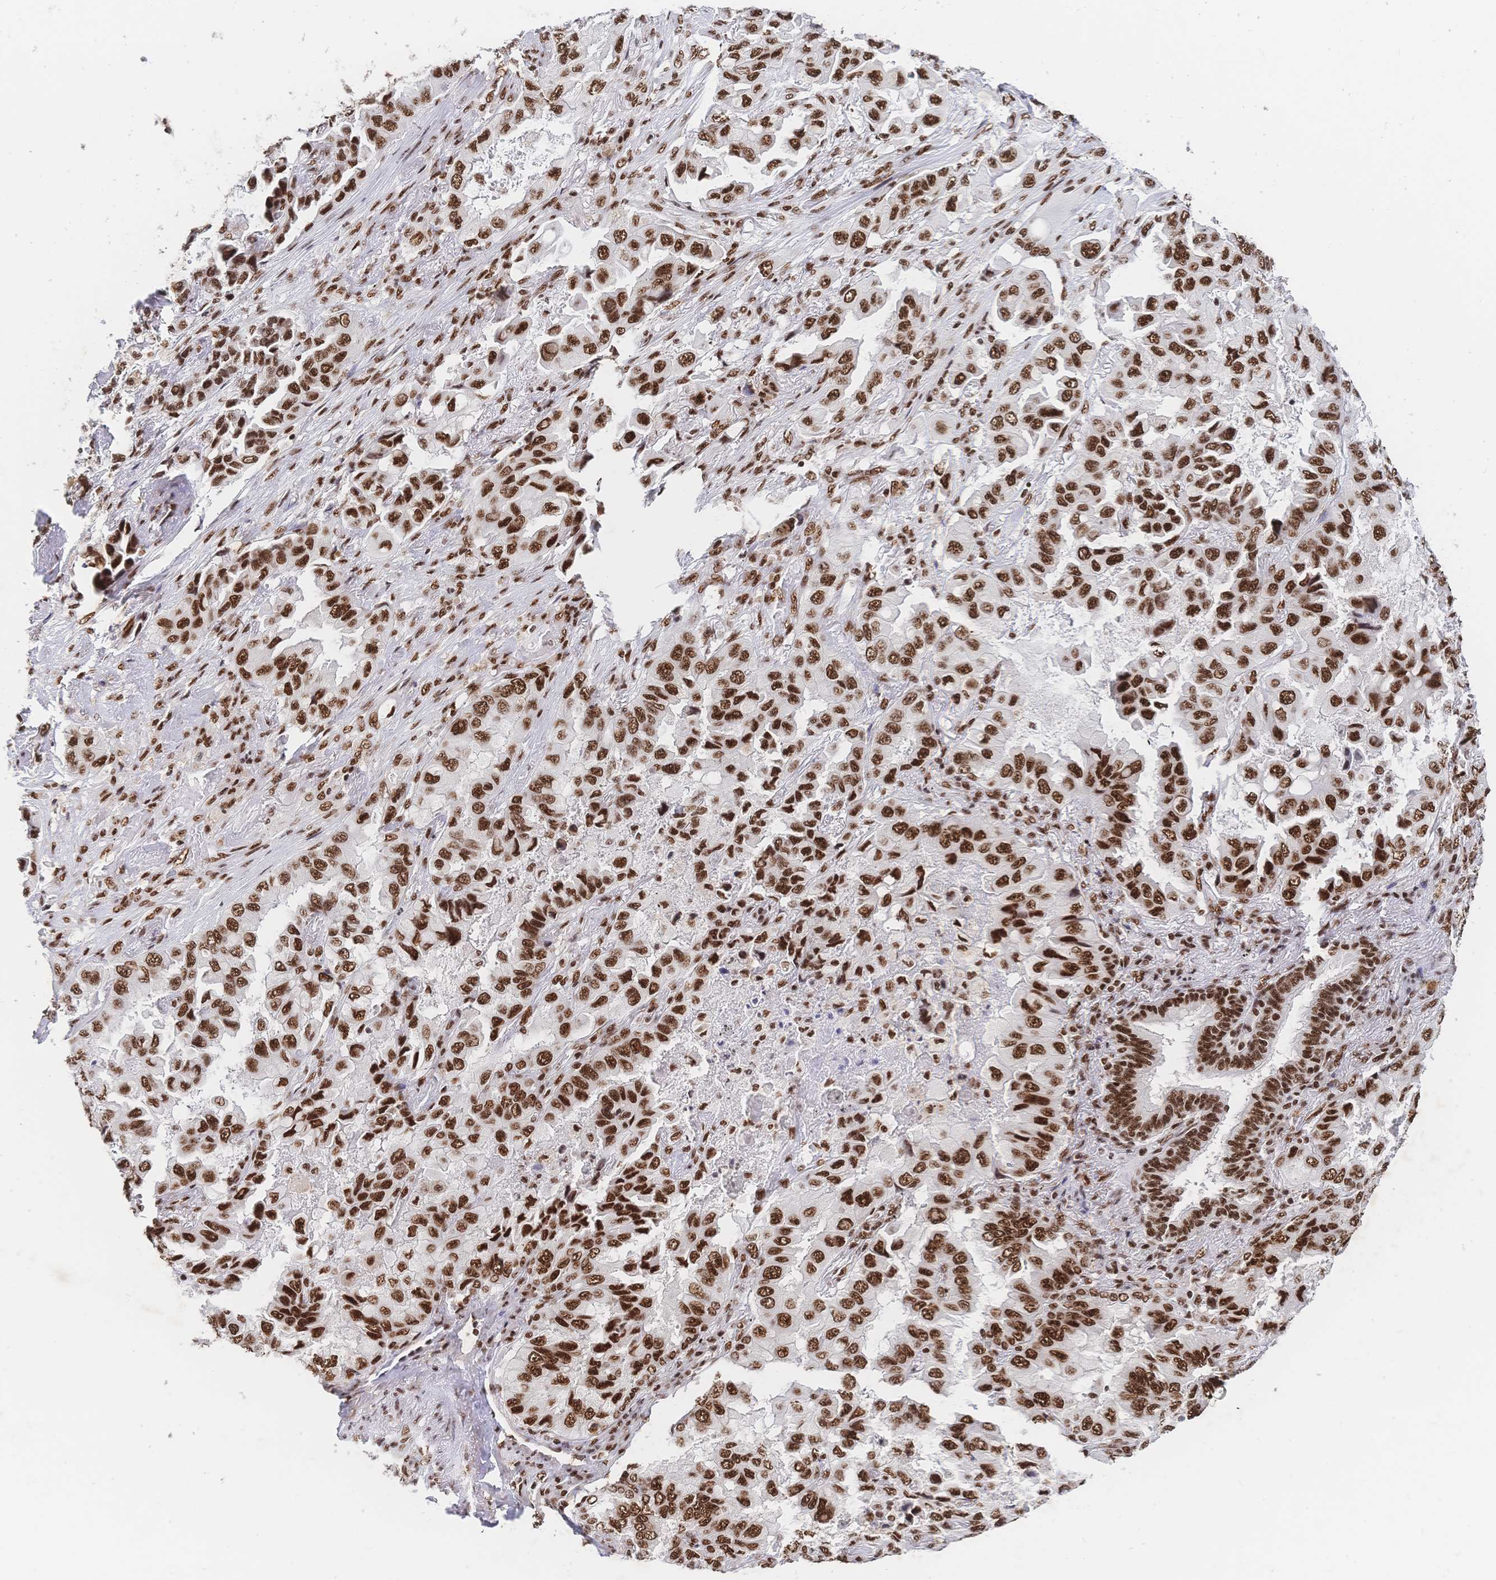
{"staining": {"intensity": "strong", "quantity": ">75%", "location": "nuclear"}, "tissue": "lung cancer", "cell_type": "Tumor cells", "image_type": "cancer", "snomed": [{"axis": "morphology", "description": "Aneuploidy"}, {"axis": "morphology", "description": "Adenocarcinoma, NOS"}, {"axis": "morphology", "description": "Adenocarcinoma, metastatic, NOS"}, {"axis": "topography", "description": "Lymph node"}, {"axis": "topography", "description": "Lung"}], "caption": "IHC (DAB) staining of metastatic adenocarcinoma (lung) exhibits strong nuclear protein staining in approximately >75% of tumor cells.", "gene": "SRSF1", "patient": {"sex": "female", "age": 48}}